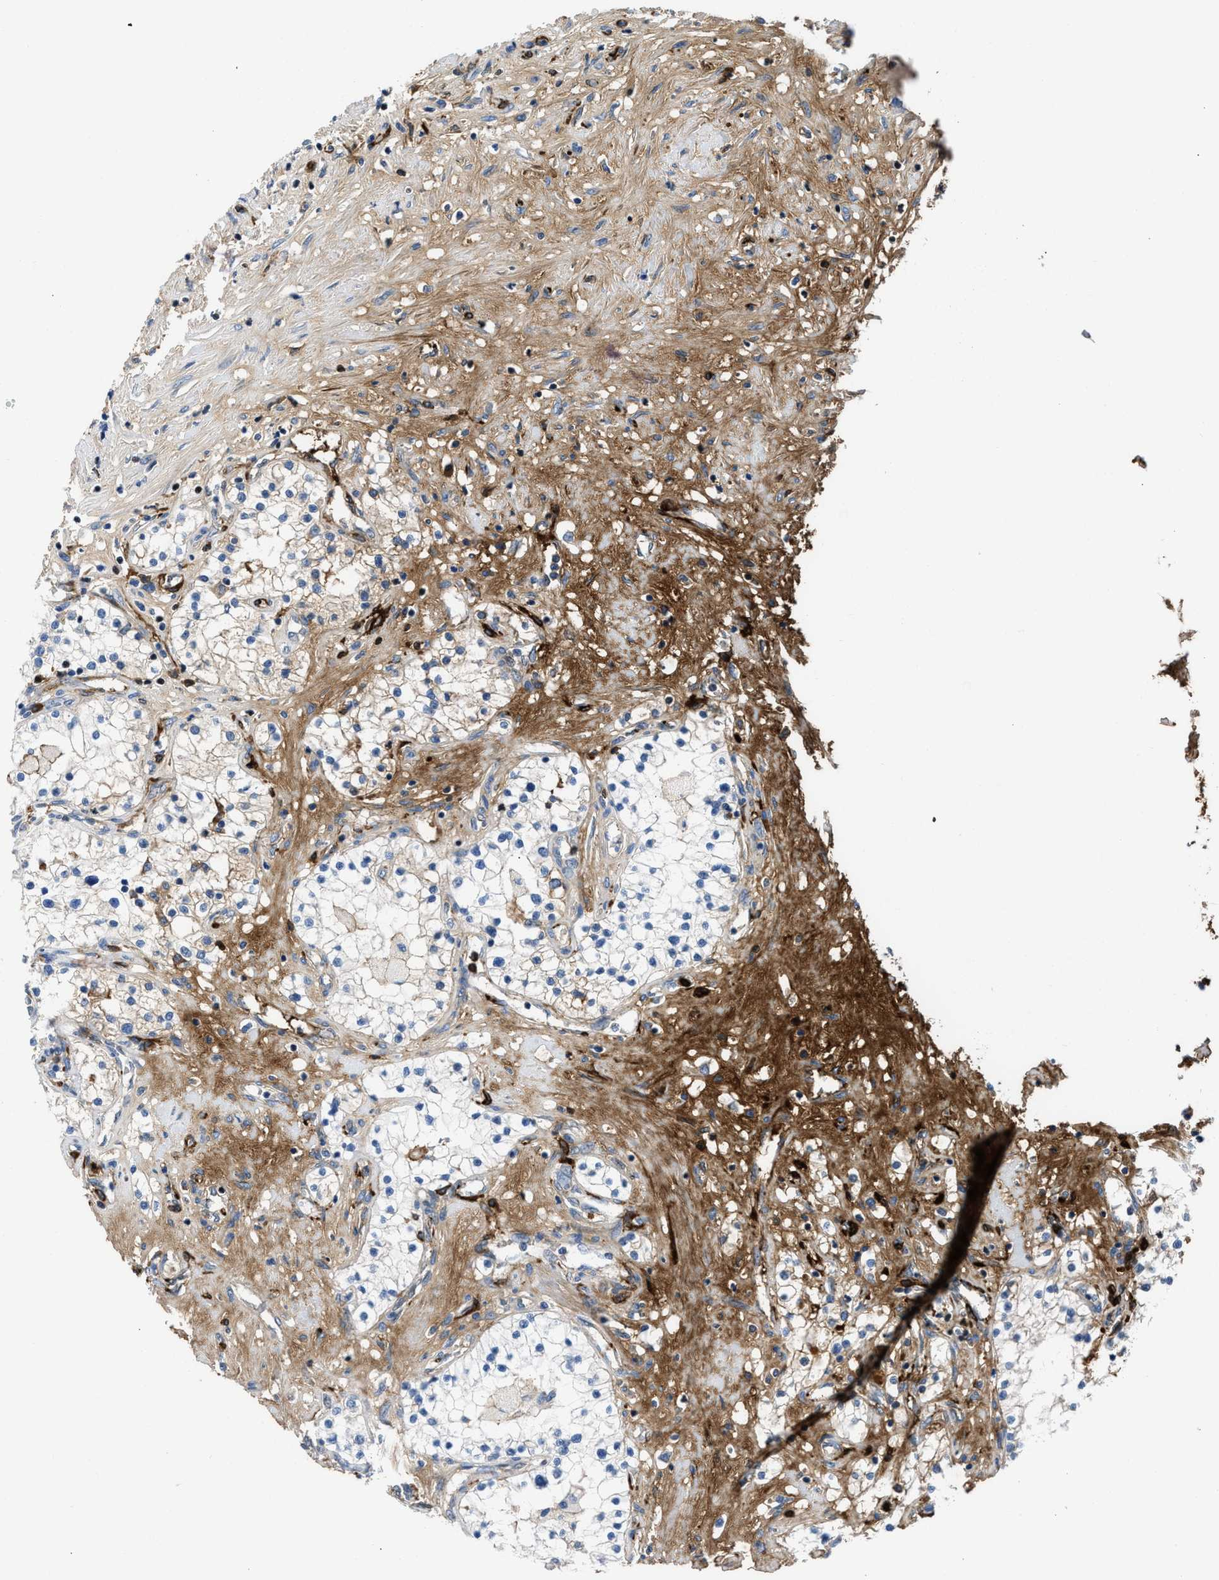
{"staining": {"intensity": "negative", "quantity": "none", "location": "none"}, "tissue": "renal cancer", "cell_type": "Tumor cells", "image_type": "cancer", "snomed": [{"axis": "morphology", "description": "Adenocarcinoma, NOS"}, {"axis": "topography", "description": "Kidney"}], "caption": "Tumor cells are negative for brown protein staining in adenocarcinoma (renal).", "gene": "LEF1", "patient": {"sex": "male", "age": 68}}